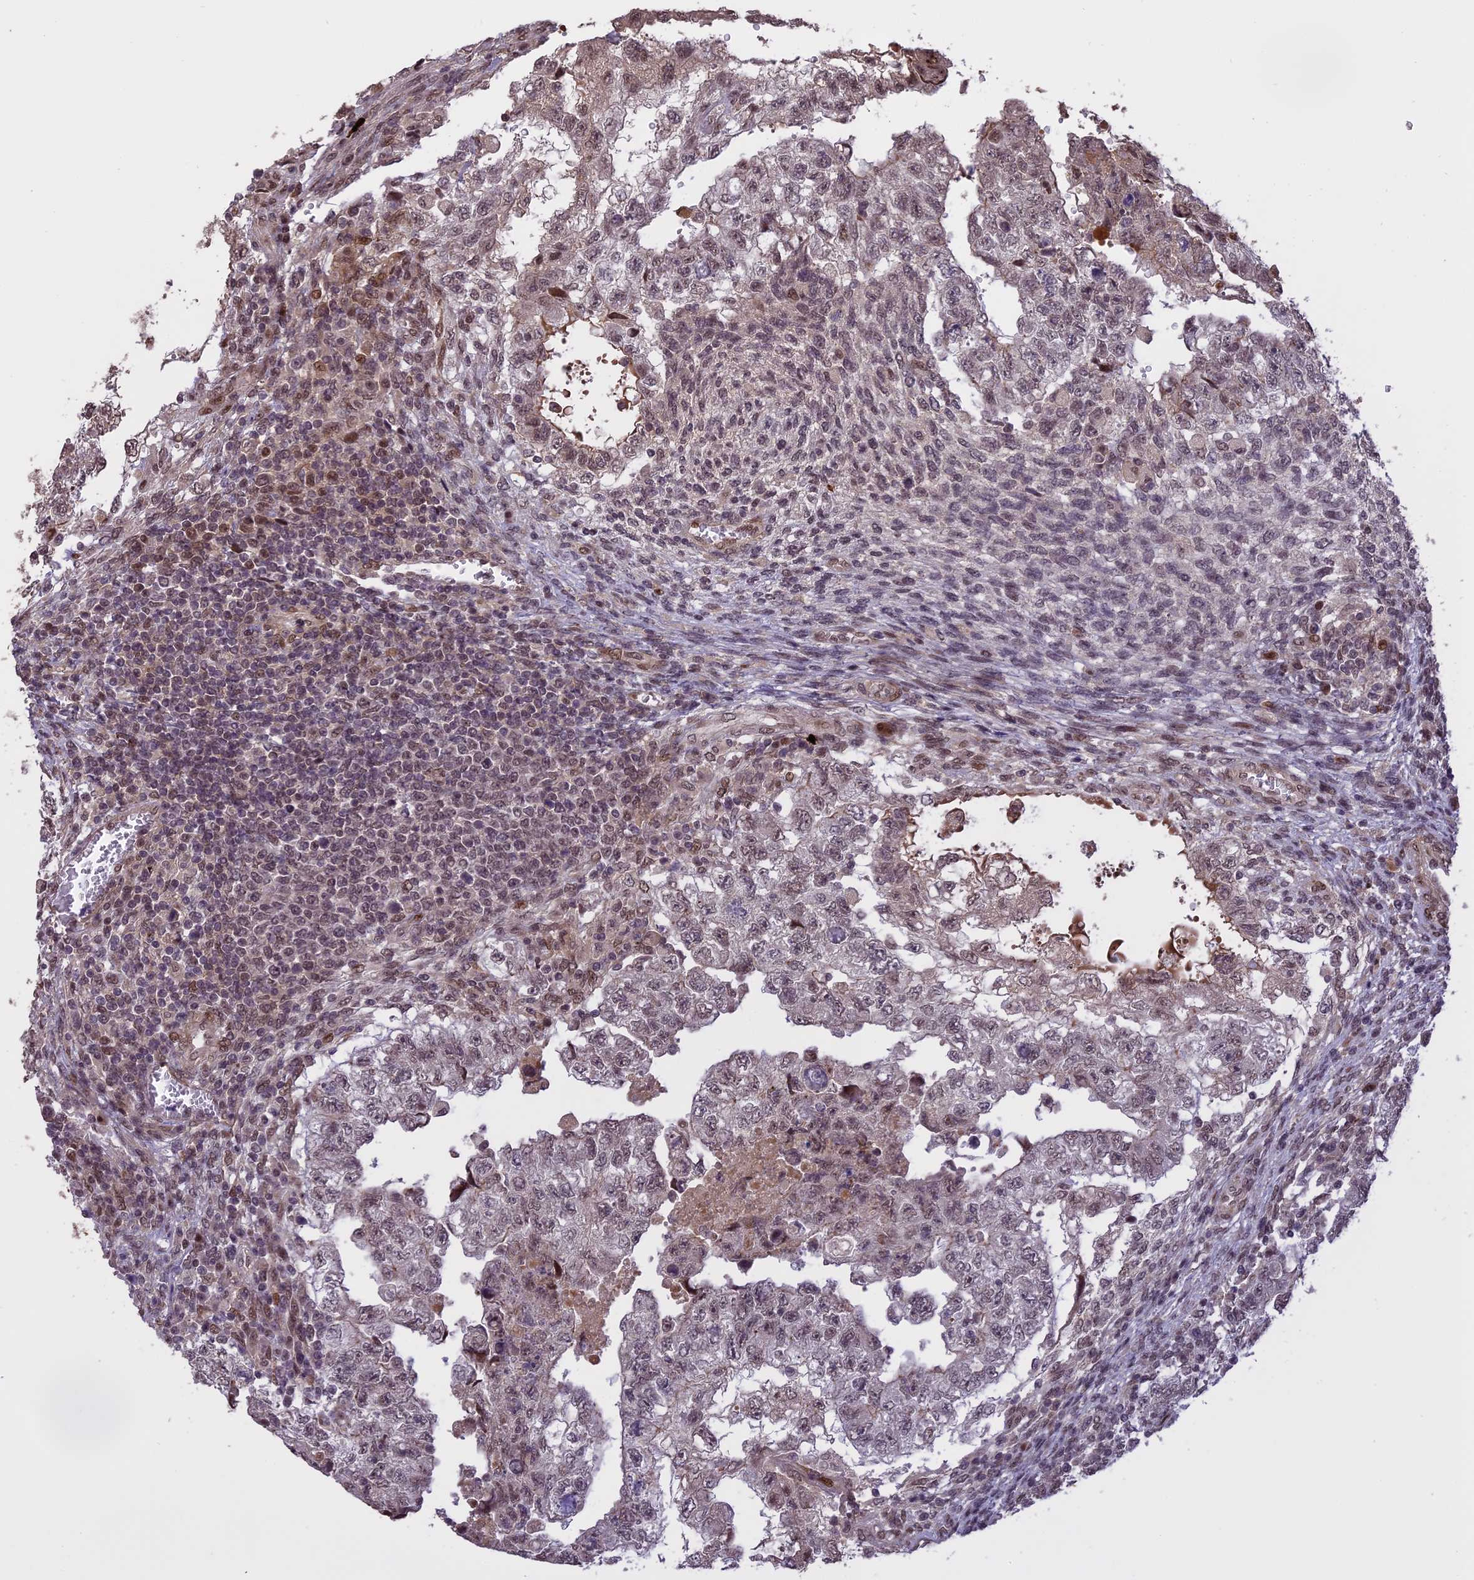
{"staining": {"intensity": "weak", "quantity": "<25%", "location": "nuclear"}, "tissue": "testis cancer", "cell_type": "Tumor cells", "image_type": "cancer", "snomed": [{"axis": "morphology", "description": "Carcinoma, Embryonal, NOS"}, {"axis": "topography", "description": "Testis"}], "caption": "Histopathology image shows no protein staining in tumor cells of testis cancer tissue.", "gene": "PRELID2", "patient": {"sex": "male", "age": 36}}